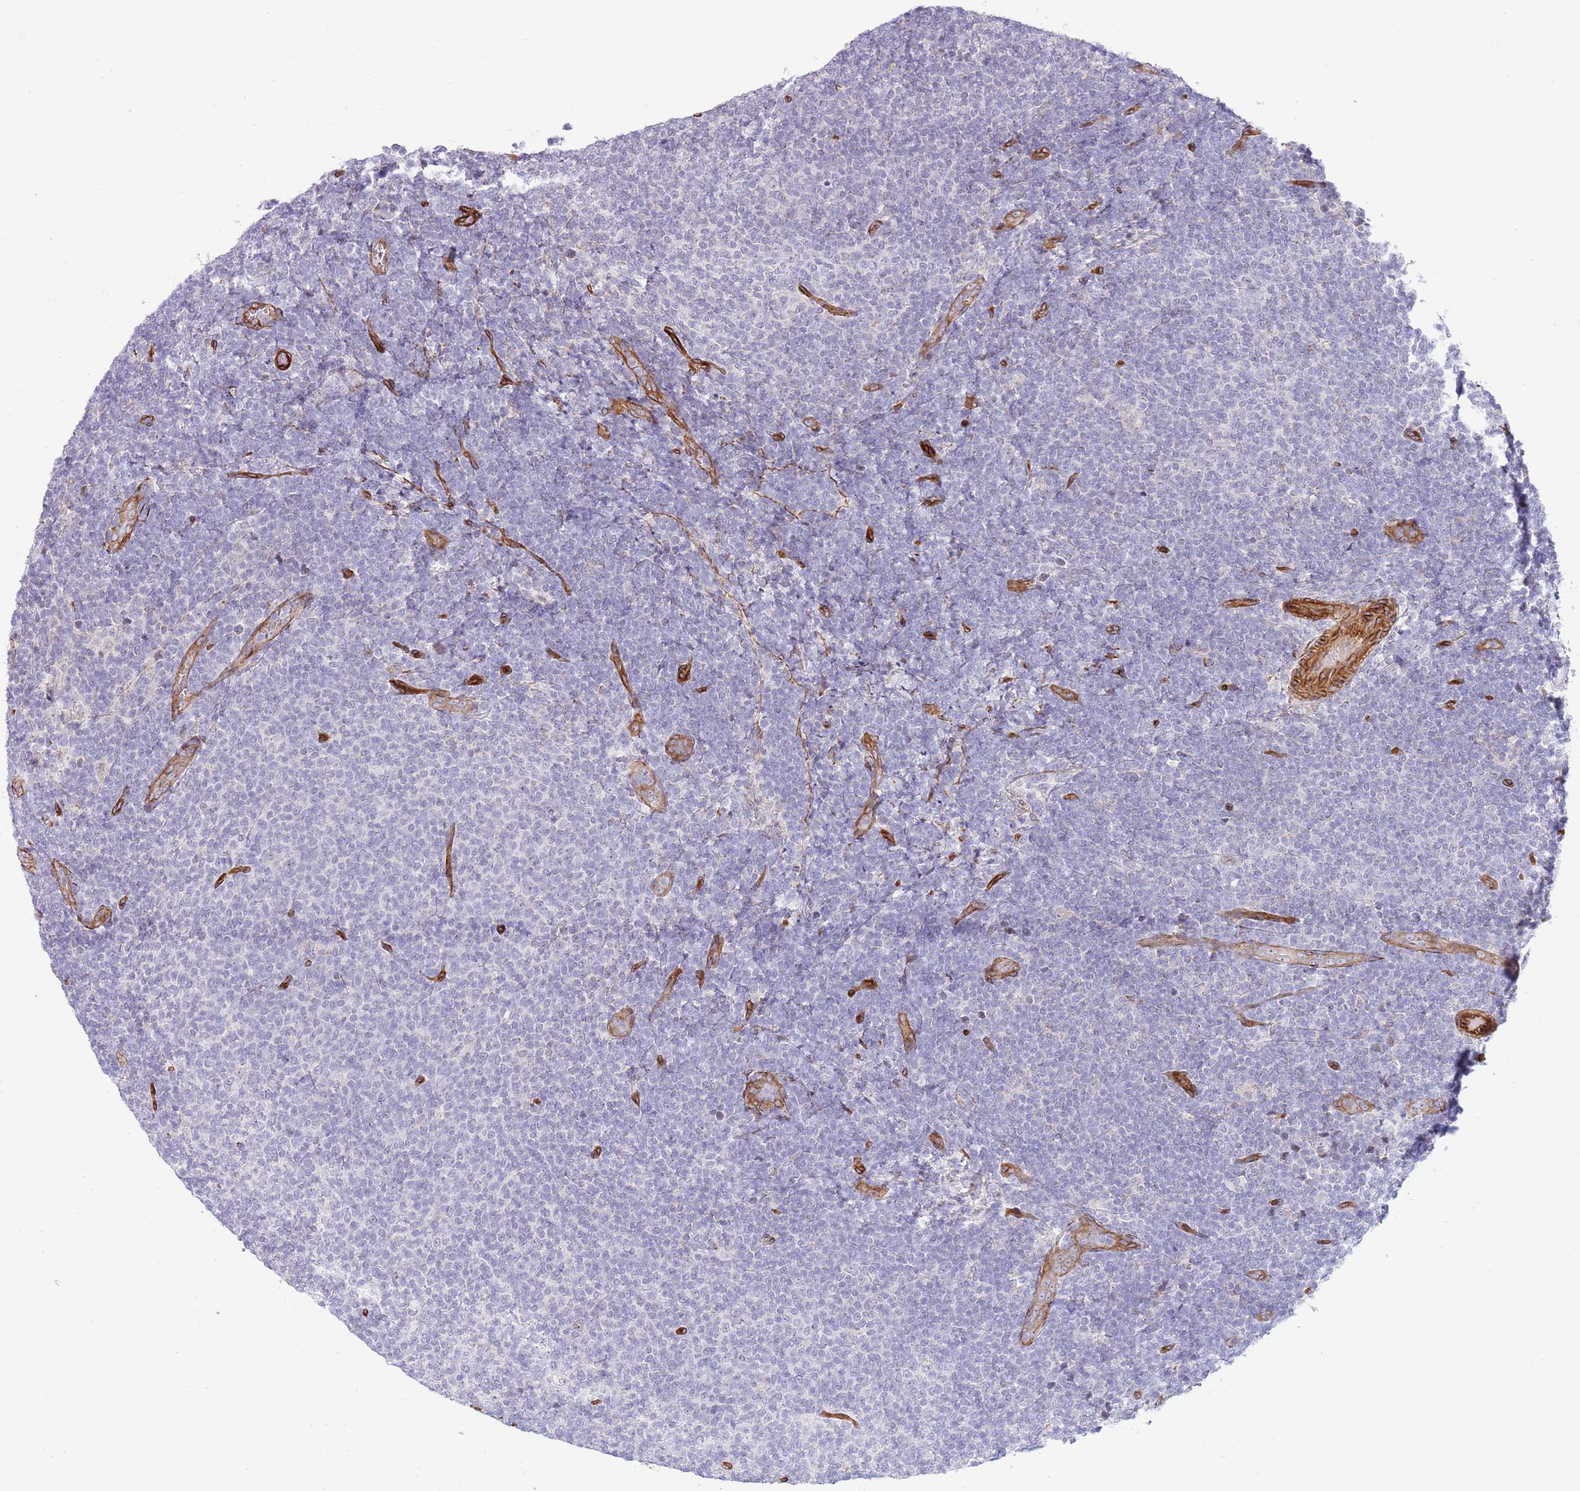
{"staining": {"intensity": "negative", "quantity": "none", "location": "none"}, "tissue": "lymphoma", "cell_type": "Tumor cells", "image_type": "cancer", "snomed": [{"axis": "morphology", "description": "Malignant lymphoma, non-Hodgkin's type, Low grade"}, {"axis": "topography", "description": "Lymph node"}], "caption": "Tumor cells are negative for protein expression in human malignant lymphoma, non-Hodgkin's type (low-grade).", "gene": "NEK3", "patient": {"sex": "male", "age": 66}}